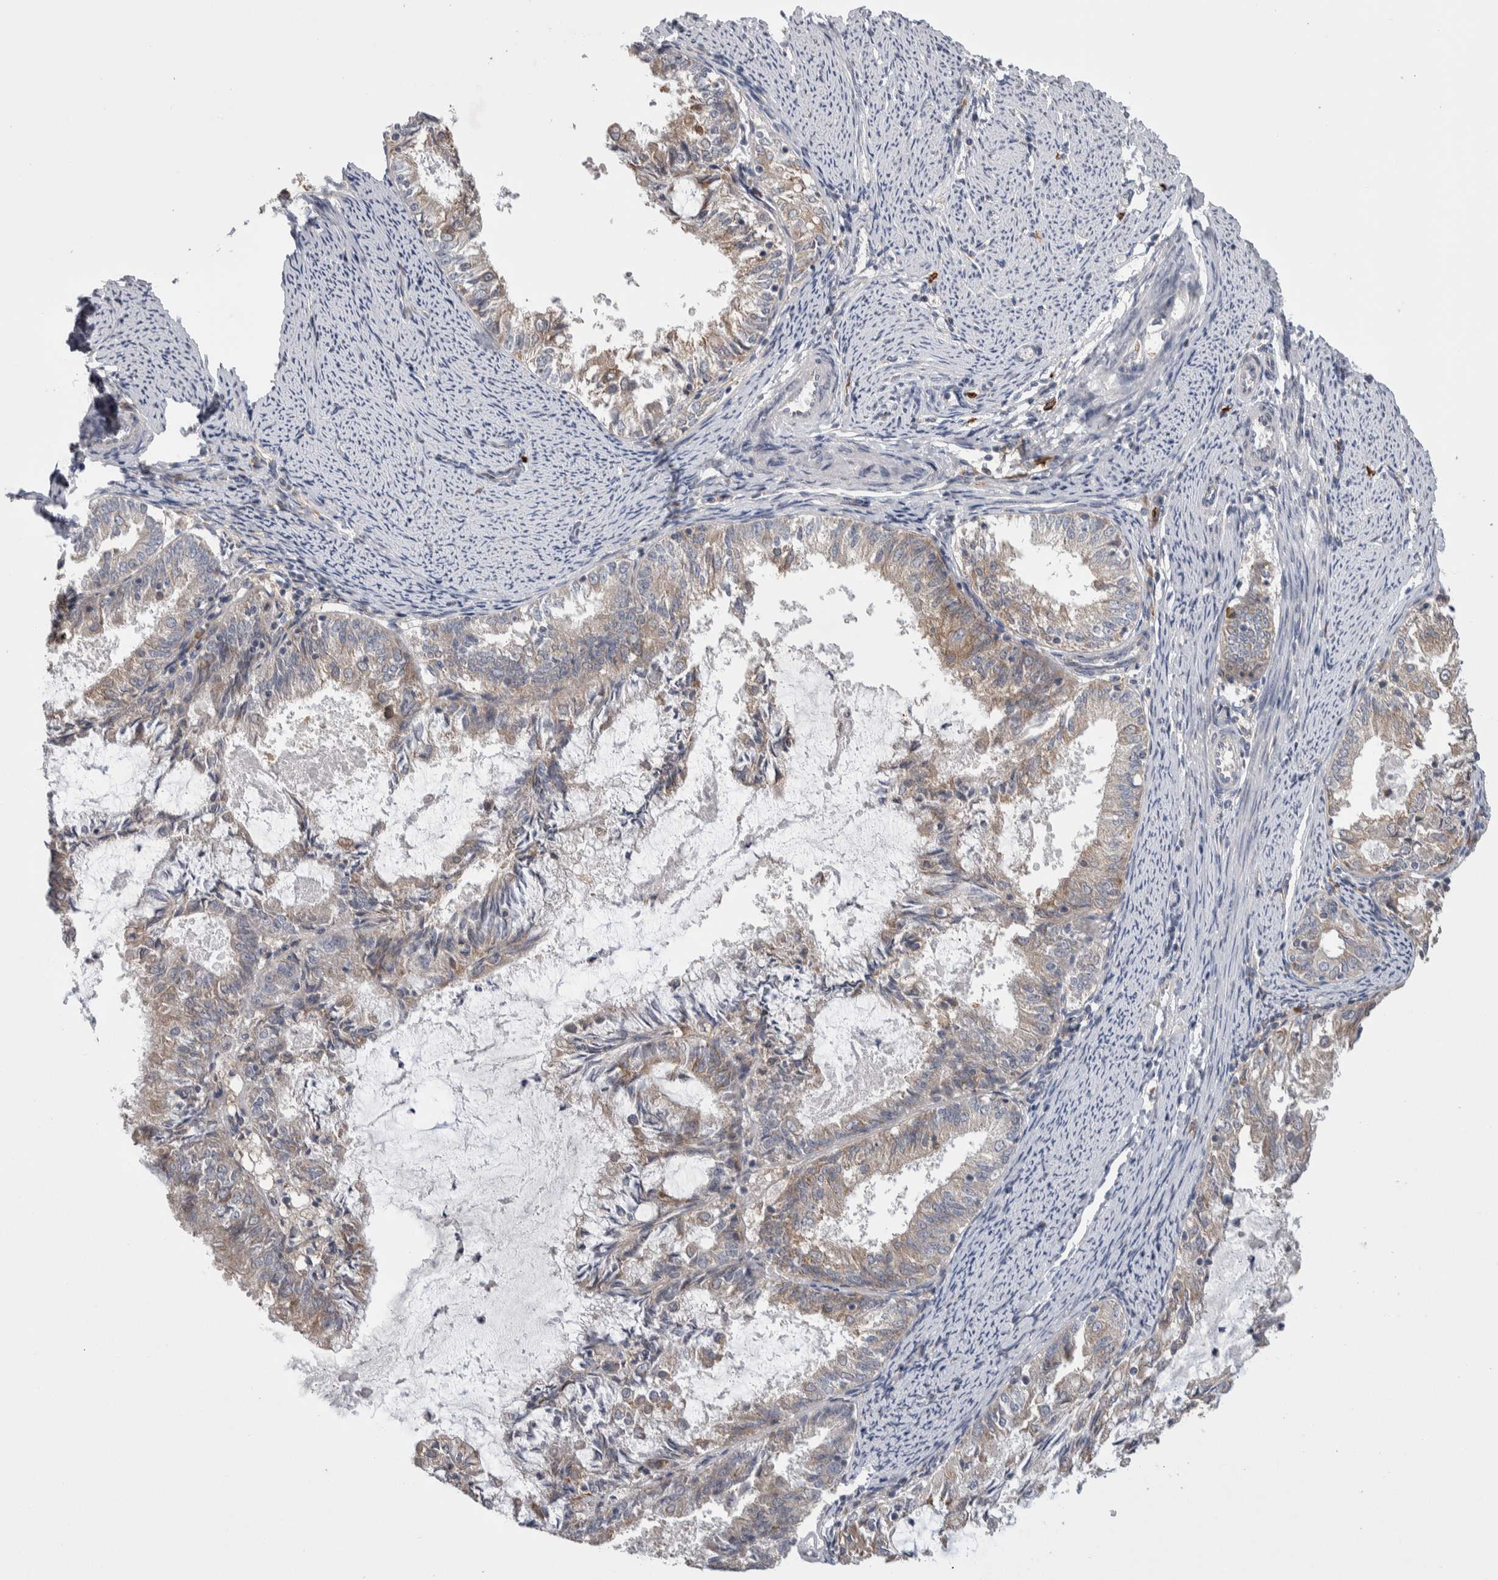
{"staining": {"intensity": "weak", "quantity": ">75%", "location": "cytoplasmic/membranous"}, "tissue": "endometrial cancer", "cell_type": "Tumor cells", "image_type": "cancer", "snomed": [{"axis": "morphology", "description": "Adenocarcinoma, NOS"}, {"axis": "topography", "description": "Endometrium"}], "caption": "The histopathology image shows immunohistochemical staining of endometrial adenocarcinoma. There is weak cytoplasmic/membranous staining is identified in approximately >75% of tumor cells.", "gene": "IBTK", "patient": {"sex": "female", "age": 57}}